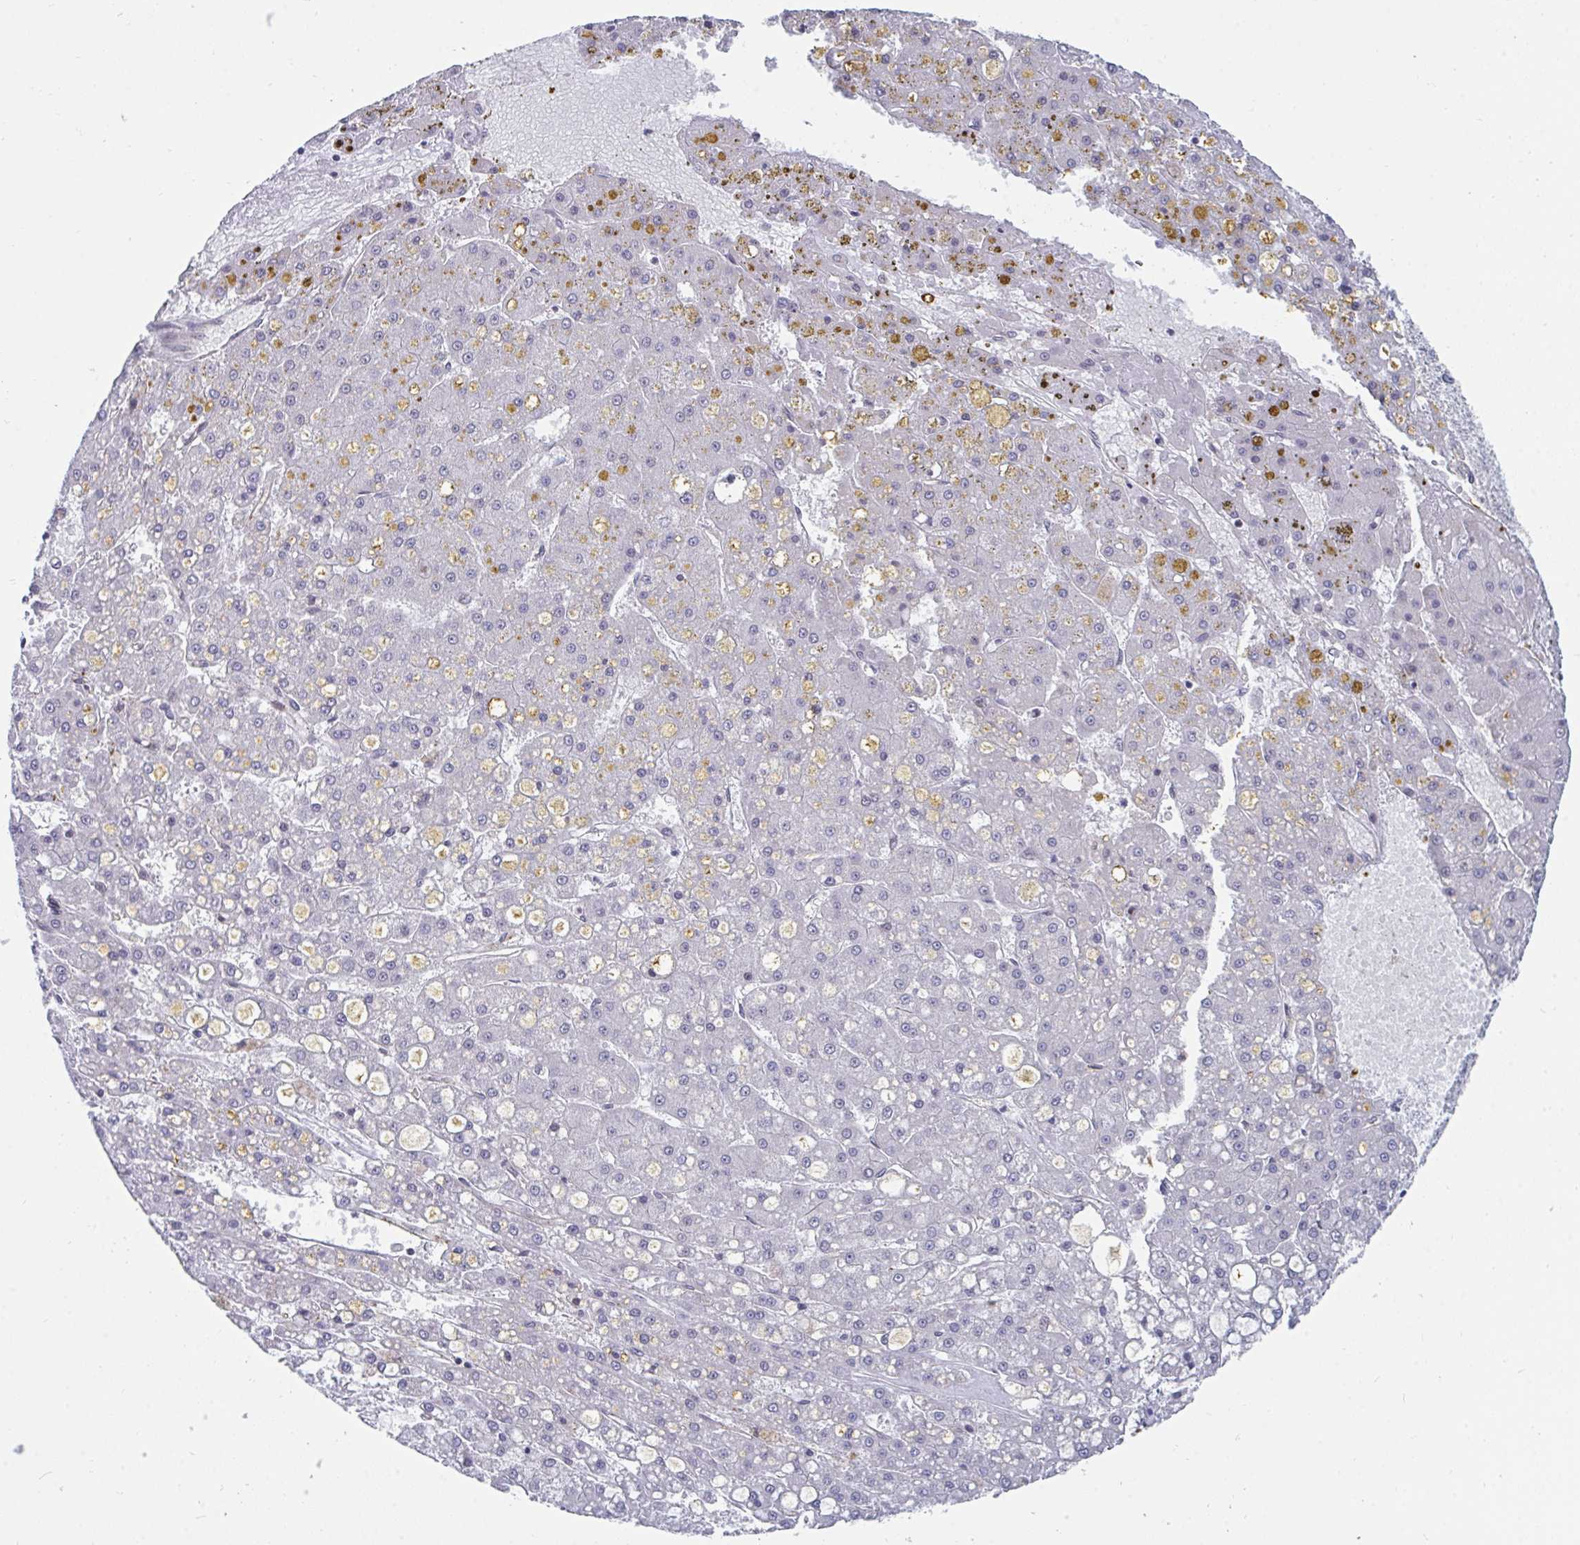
{"staining": {"intensity": "negative", "quantity": "none", "location": "none"}, "tissue": "liver cancer", "cell_type": "Tumor cells", "image_type": "cancer", "snomed": [{"axis": "morphology", "description": "Carcinoma, Hepatocellular, NOS"}, {"axis": "topography", "description": "Liver"}], "caption": "Immunohistochemistry (IHC) of liver cancer demonstrates no expression in tumor cells.", "gene": "TRIP12", "patient": {"sex": "male", "age": 67}}